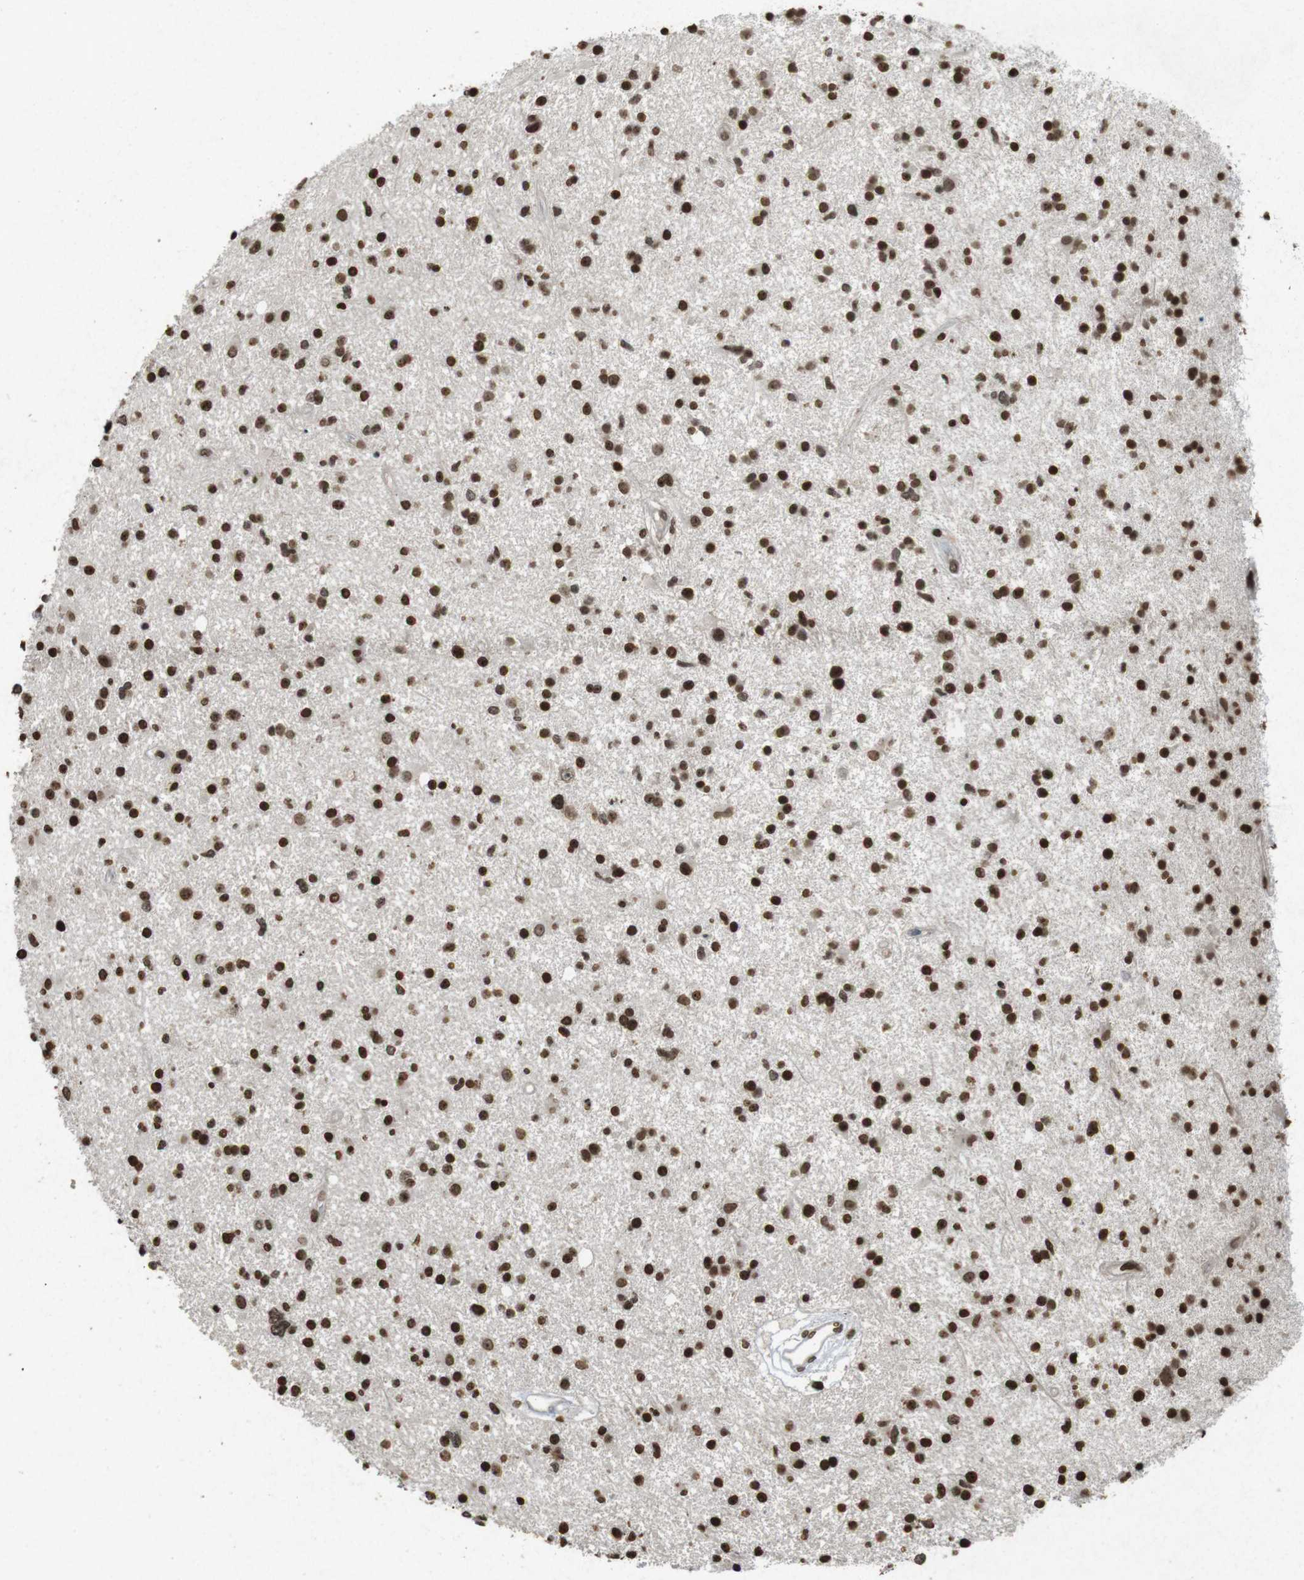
{"staining": {"intensity": "strong", "quantity": ">75%", "location": "nuclear"}, "tissue": "glioma", "cell_type": "Tumor cells", "image_type": "cancer", "snomed": [{"axis": "morphology", "description": "Glioma, malignant, High grade"}, {"axis": "topography", "description": "Brain"}], "caption": "Tumor cells demonstrate strong nuclear staining in about >75% of cells in high-grade glioma (malignant).", "gene": "FOXA3", "patient": {"sex": "male", "age": 33}}